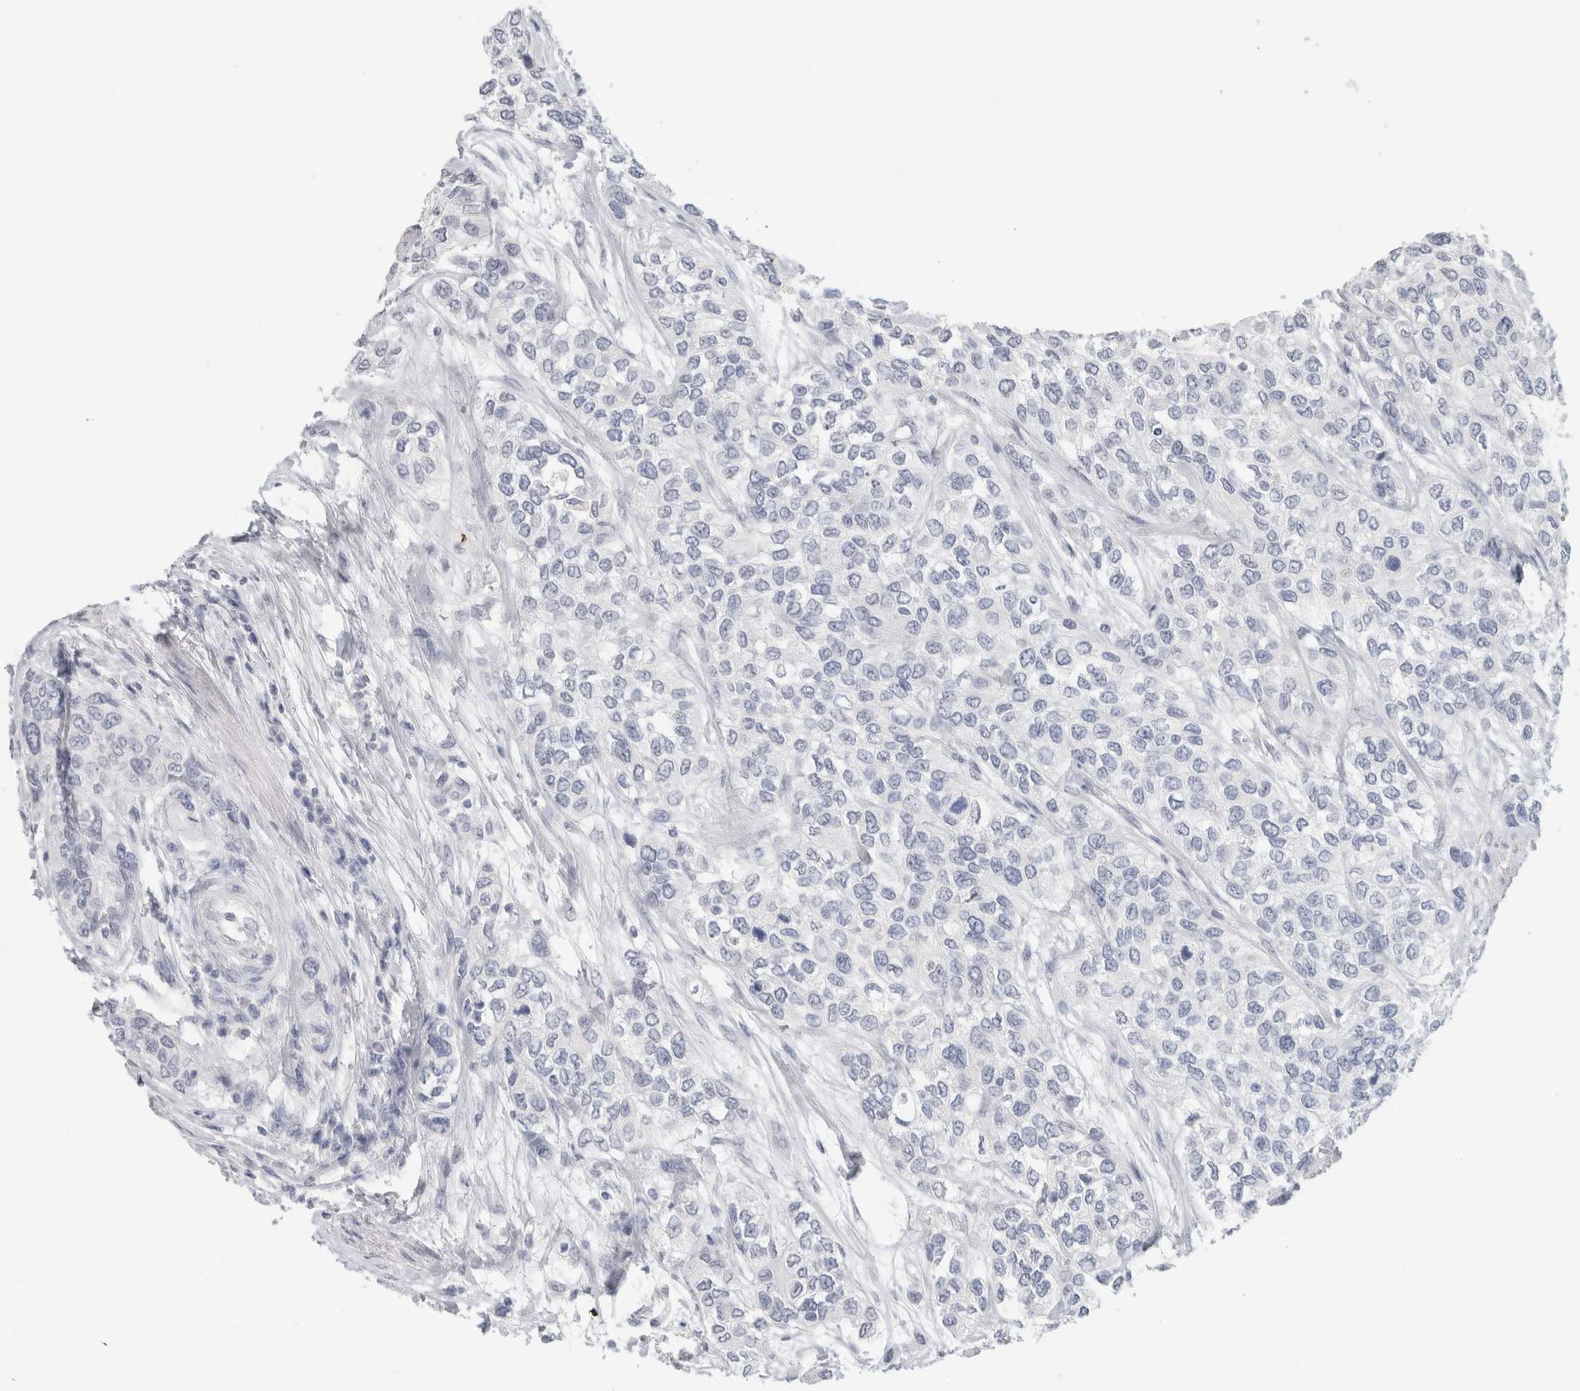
{"staining": {"intensity": "negative", "quantity": "none", "location": "none"}, "tissue": "urothelial cancer", "cell_type": "Tumor cells", "image_type": "cancer", "snomed": [{"axis": "morphology", "description": "Urothelial carcinoma, High grade"}, {"axis": "topography", "description": "Urinary bladder"}], "caption": "The immunohistochemistry micrograph has no significant expression in tumor cells of urothelial cancer tissue.", "gene": "SLC6A1", "patient": {"sex": "female", "age": 56}}